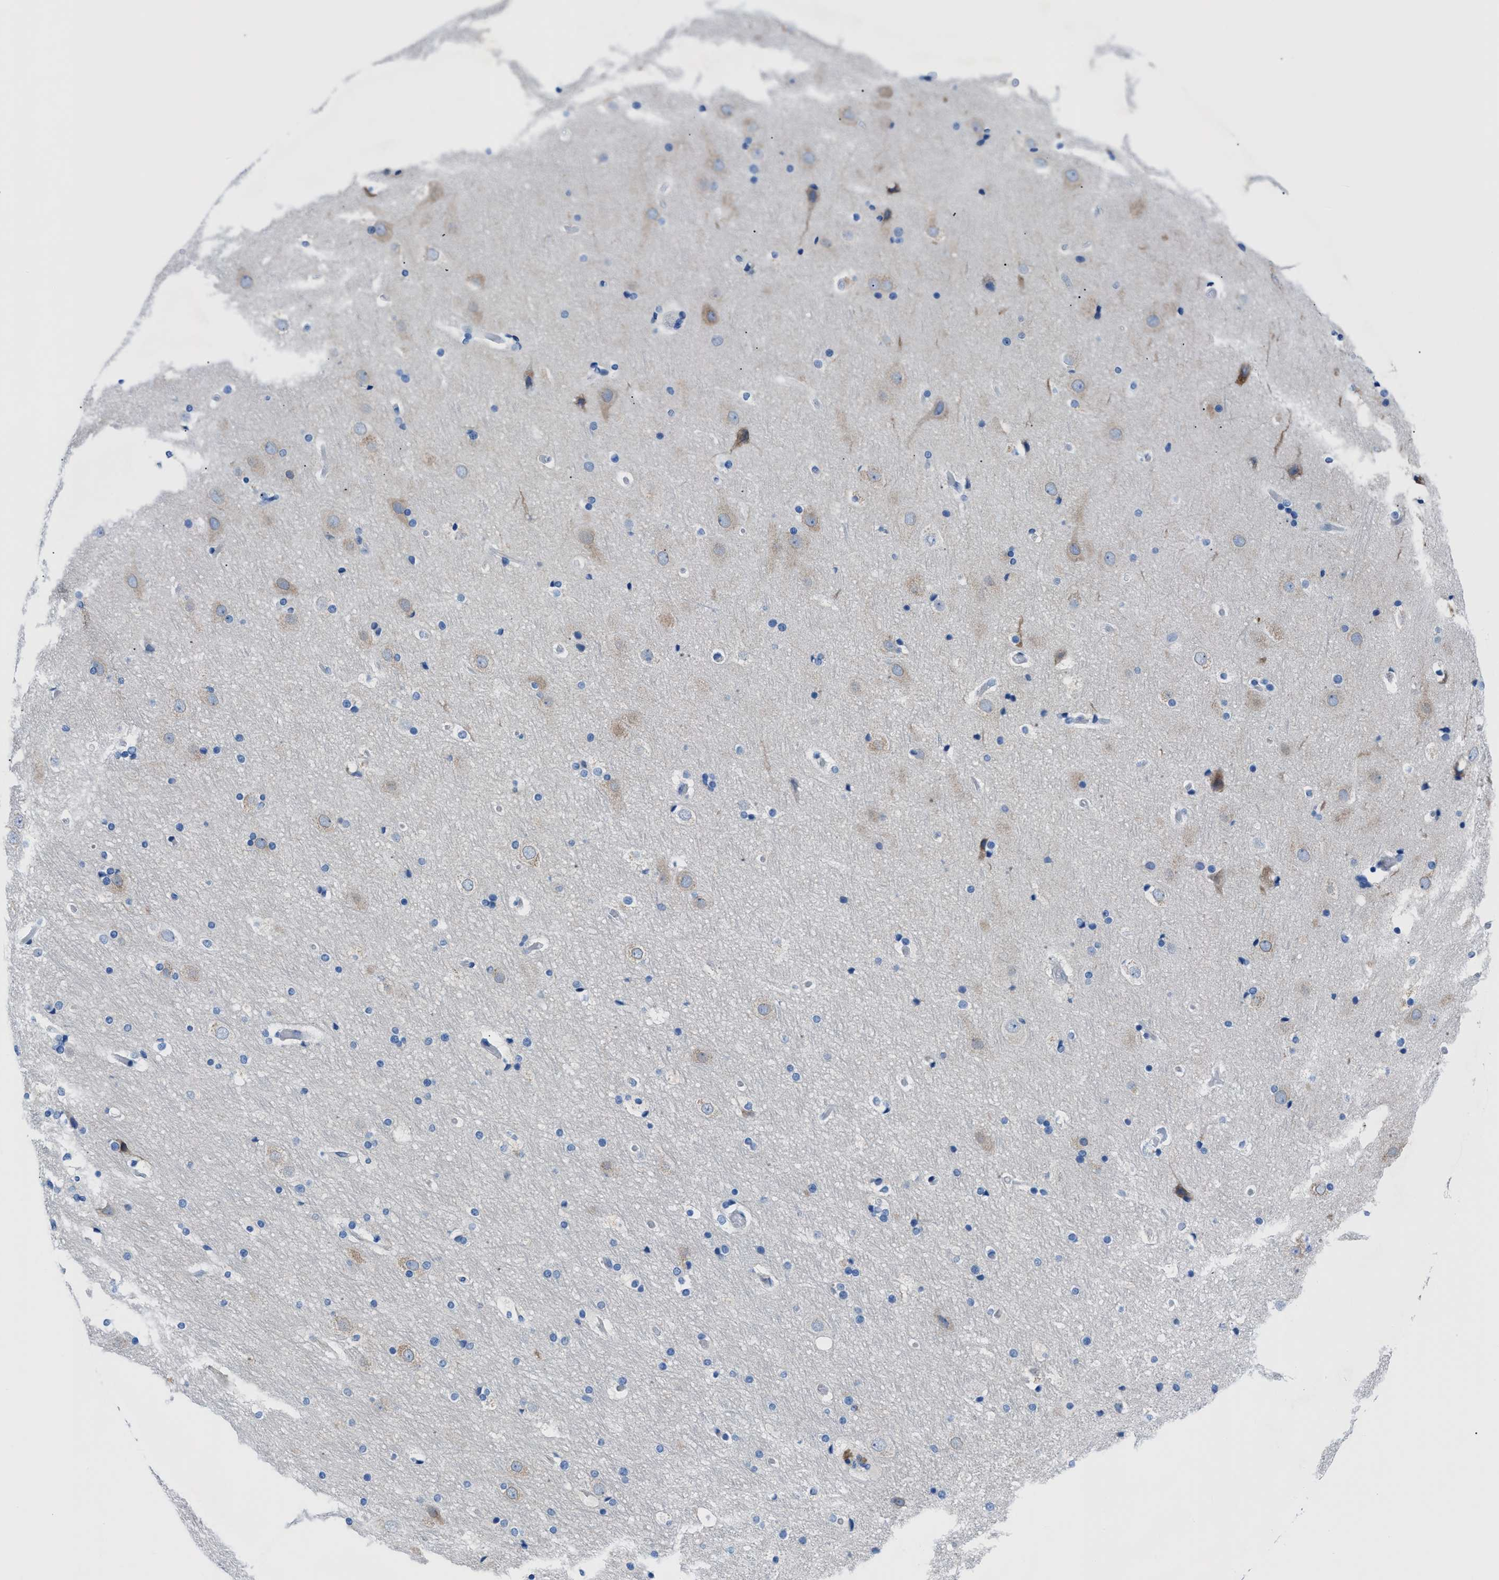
{"staining": {"intensity": "negative", "quantity": "none", "location": "none"}, "tissue": "cerebral cortex", "cell_type": "Endothelial cells", "image_type": "normal", "snomed": [{"axis": "morphology", "description": "Normal tissue, NOS"}, {"axis": "topography", "description": "Cerebral cortex"}], "caption": "IHC of unremarkable cerebral cortex displays no expression in endothelial cells. (DAB IHC visualized using brightfield microscopy, high magnification).", "gene": "ITPR1", "patient": {"sex": "male", "age": 57}}